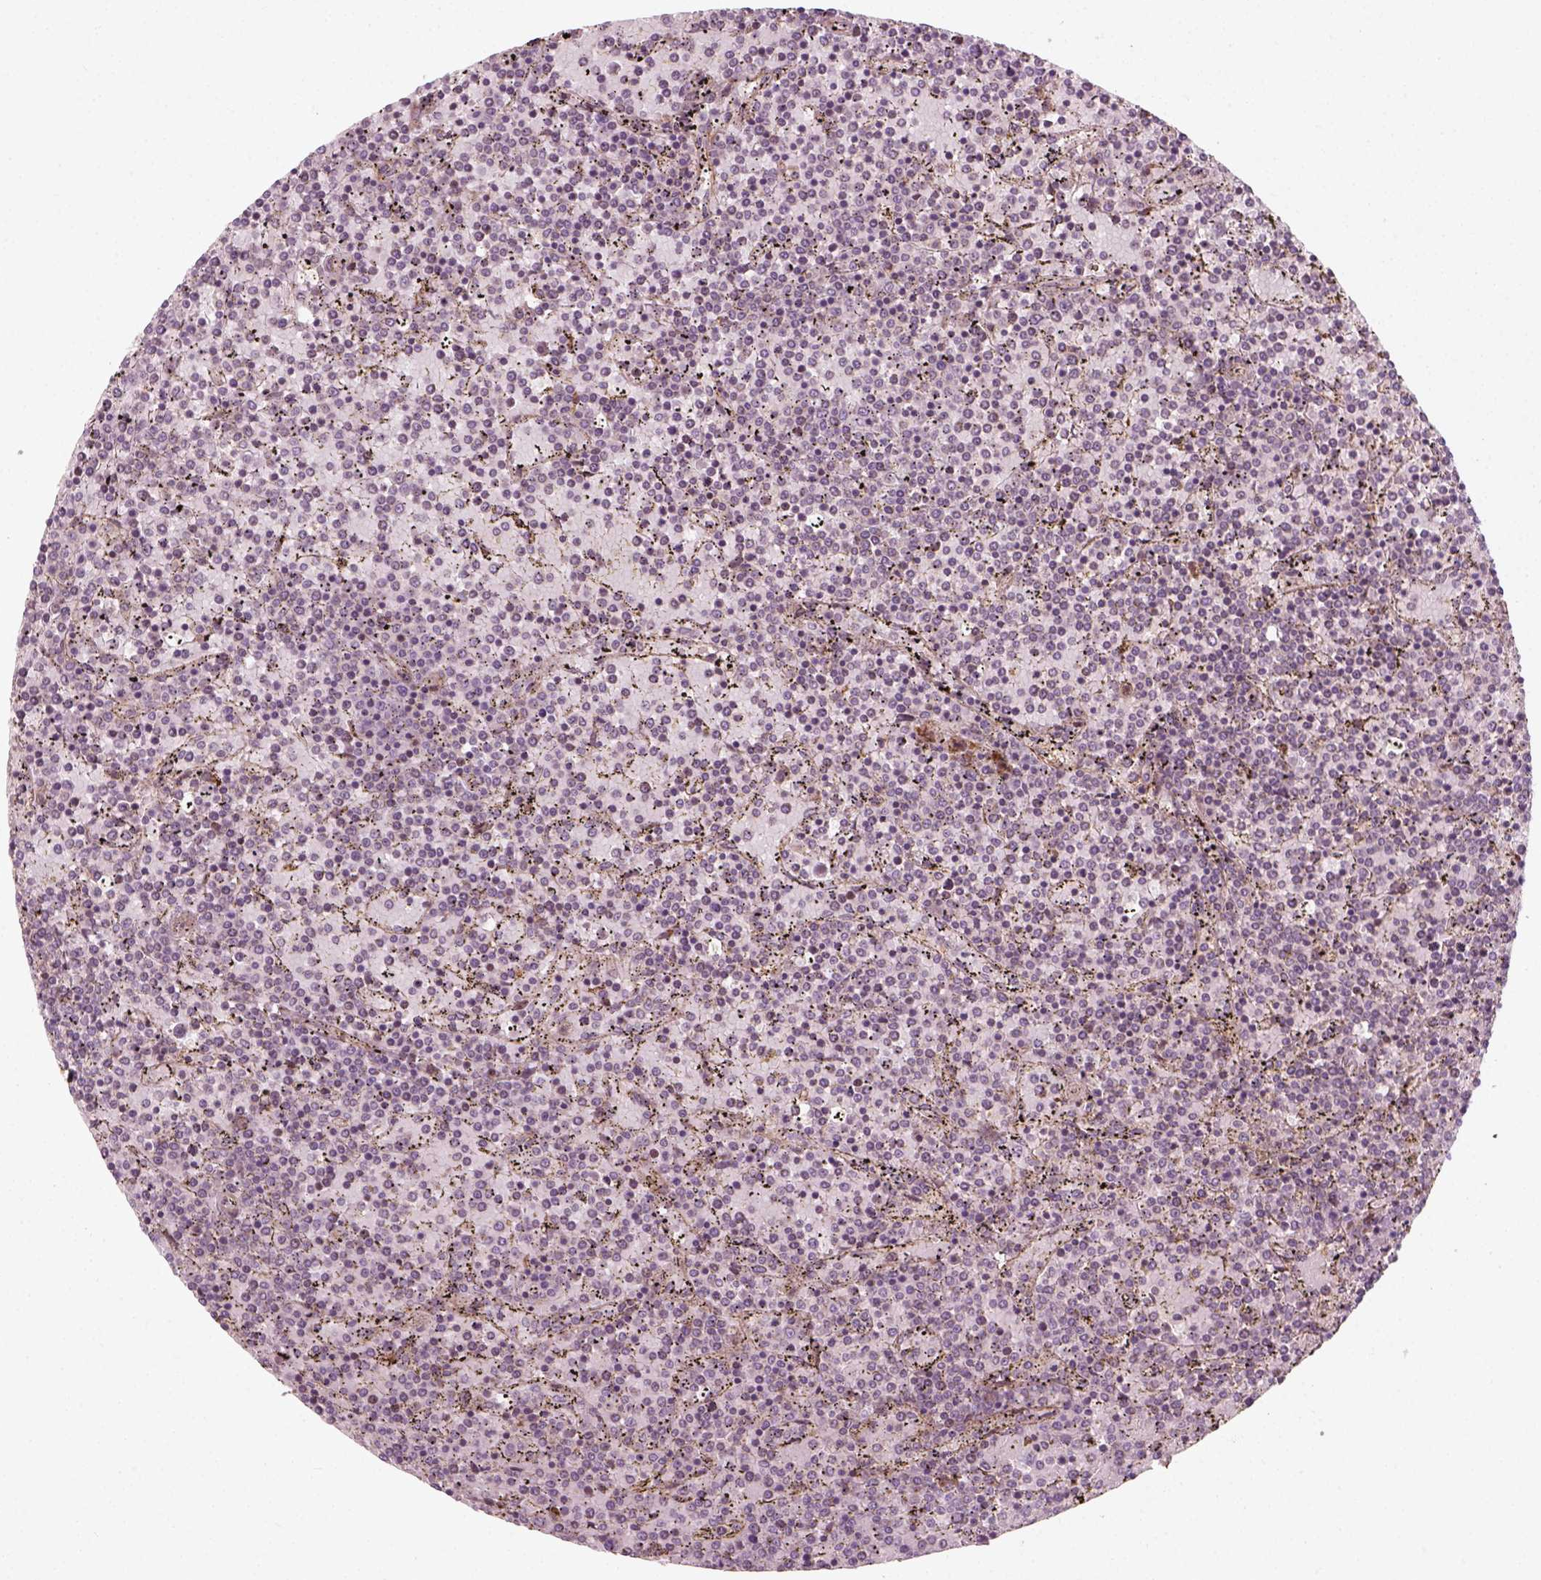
{"staining": {"intensity": "negative", "quantity": "none", "location": "none"}, "tissue": "lymphoma", "cell_type": "Tumor cells", "image_type": "cancer", "snomed": [{"axis": "morphology", "description": "Malignant lymphoma, non-Hodgkin's type, Low grade"}, {"axis": "topography", "description": "Spleen"}], "caption": "Micrograph shows no protein positivity in tumor cells of malignant lymphoma, non-Hodgkin's type (low-grade) tissue. Brightfield microscopy of immunohistochemistry stained with DAB (3,3'-diaminobenzidine) (brown) and hematoxylin (blue), captured at high magnification.", "gene": "DNASE1L1", "patient": {"sex": "female", "age": 77}}